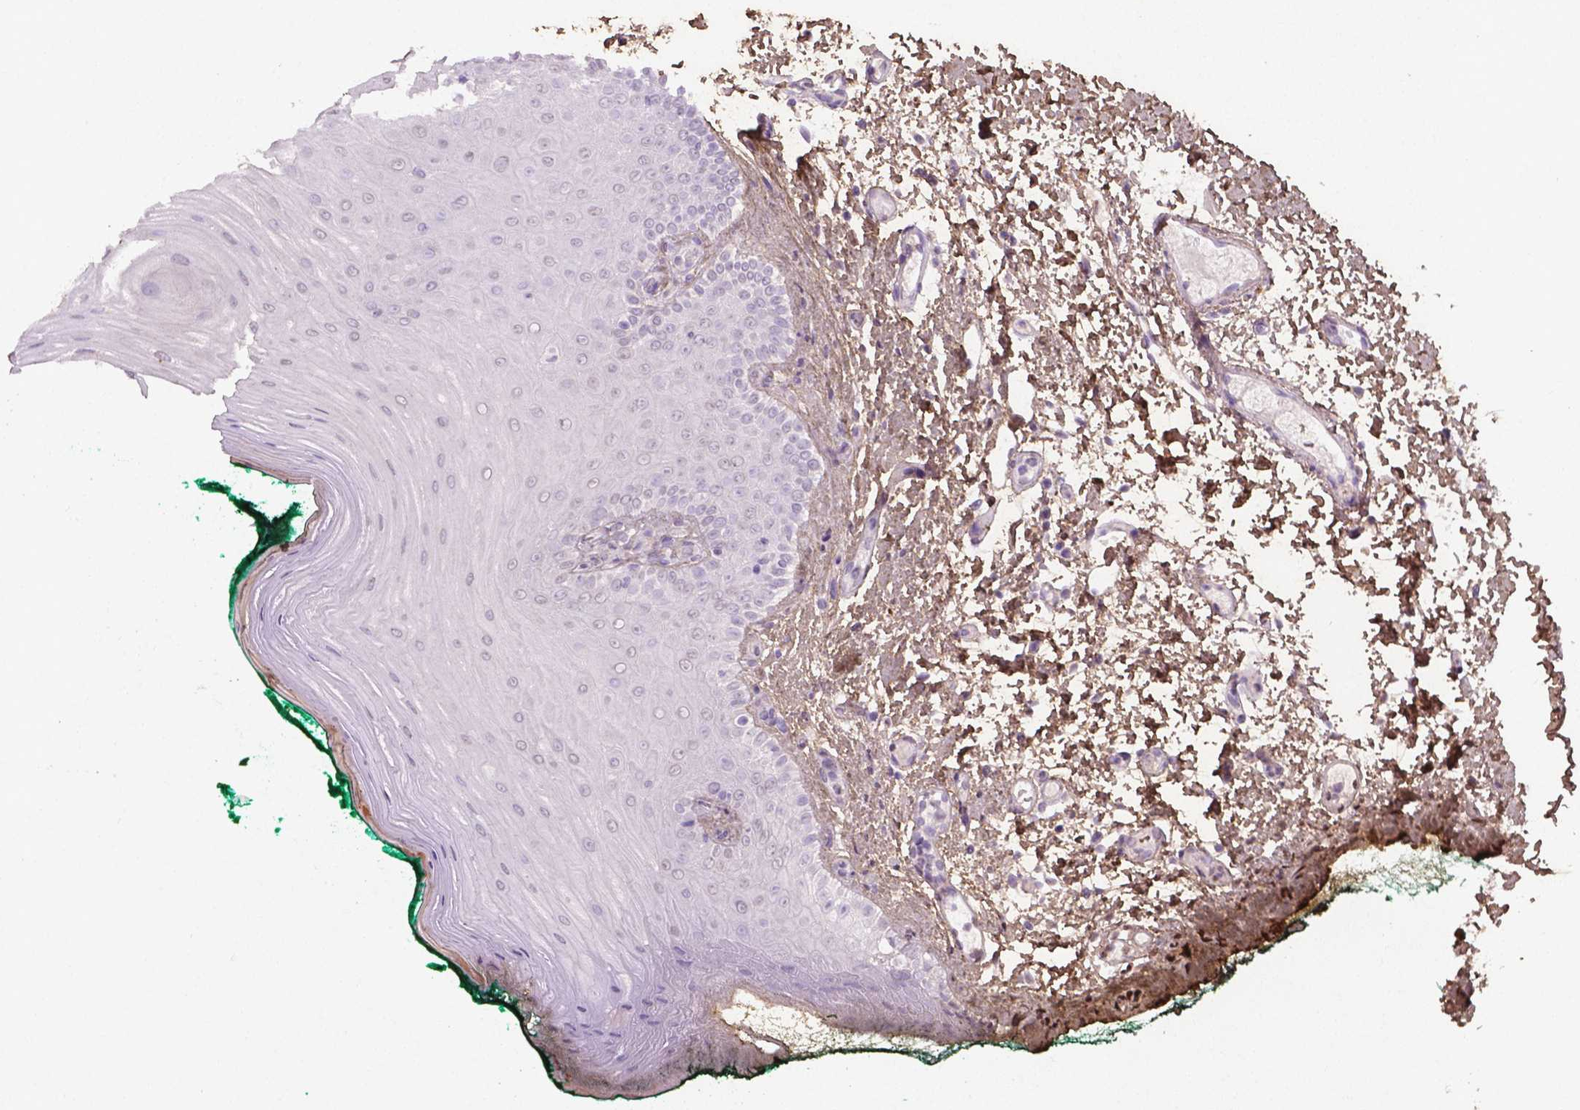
{"staining": {"intensity": "negative", "quantity": "none", "location": "none"}, "tissue": "oral mucosa", "cell_type": "Squamous epithelial cells", "image_type": "normal", "snomed": [{"axis": "morphology", "description": "Normal tissue, NOS"}, {"axis": "topography", "description": "Oral tissue"}], "caption": "Immunohistochemistry photomicrograph of unremarkable human oral mucosa stained for a protein (brown), which shows no staining in squamous epithelial cells.", "gene": "DLG2", "patient": {"sex": "female", "age": 83}}